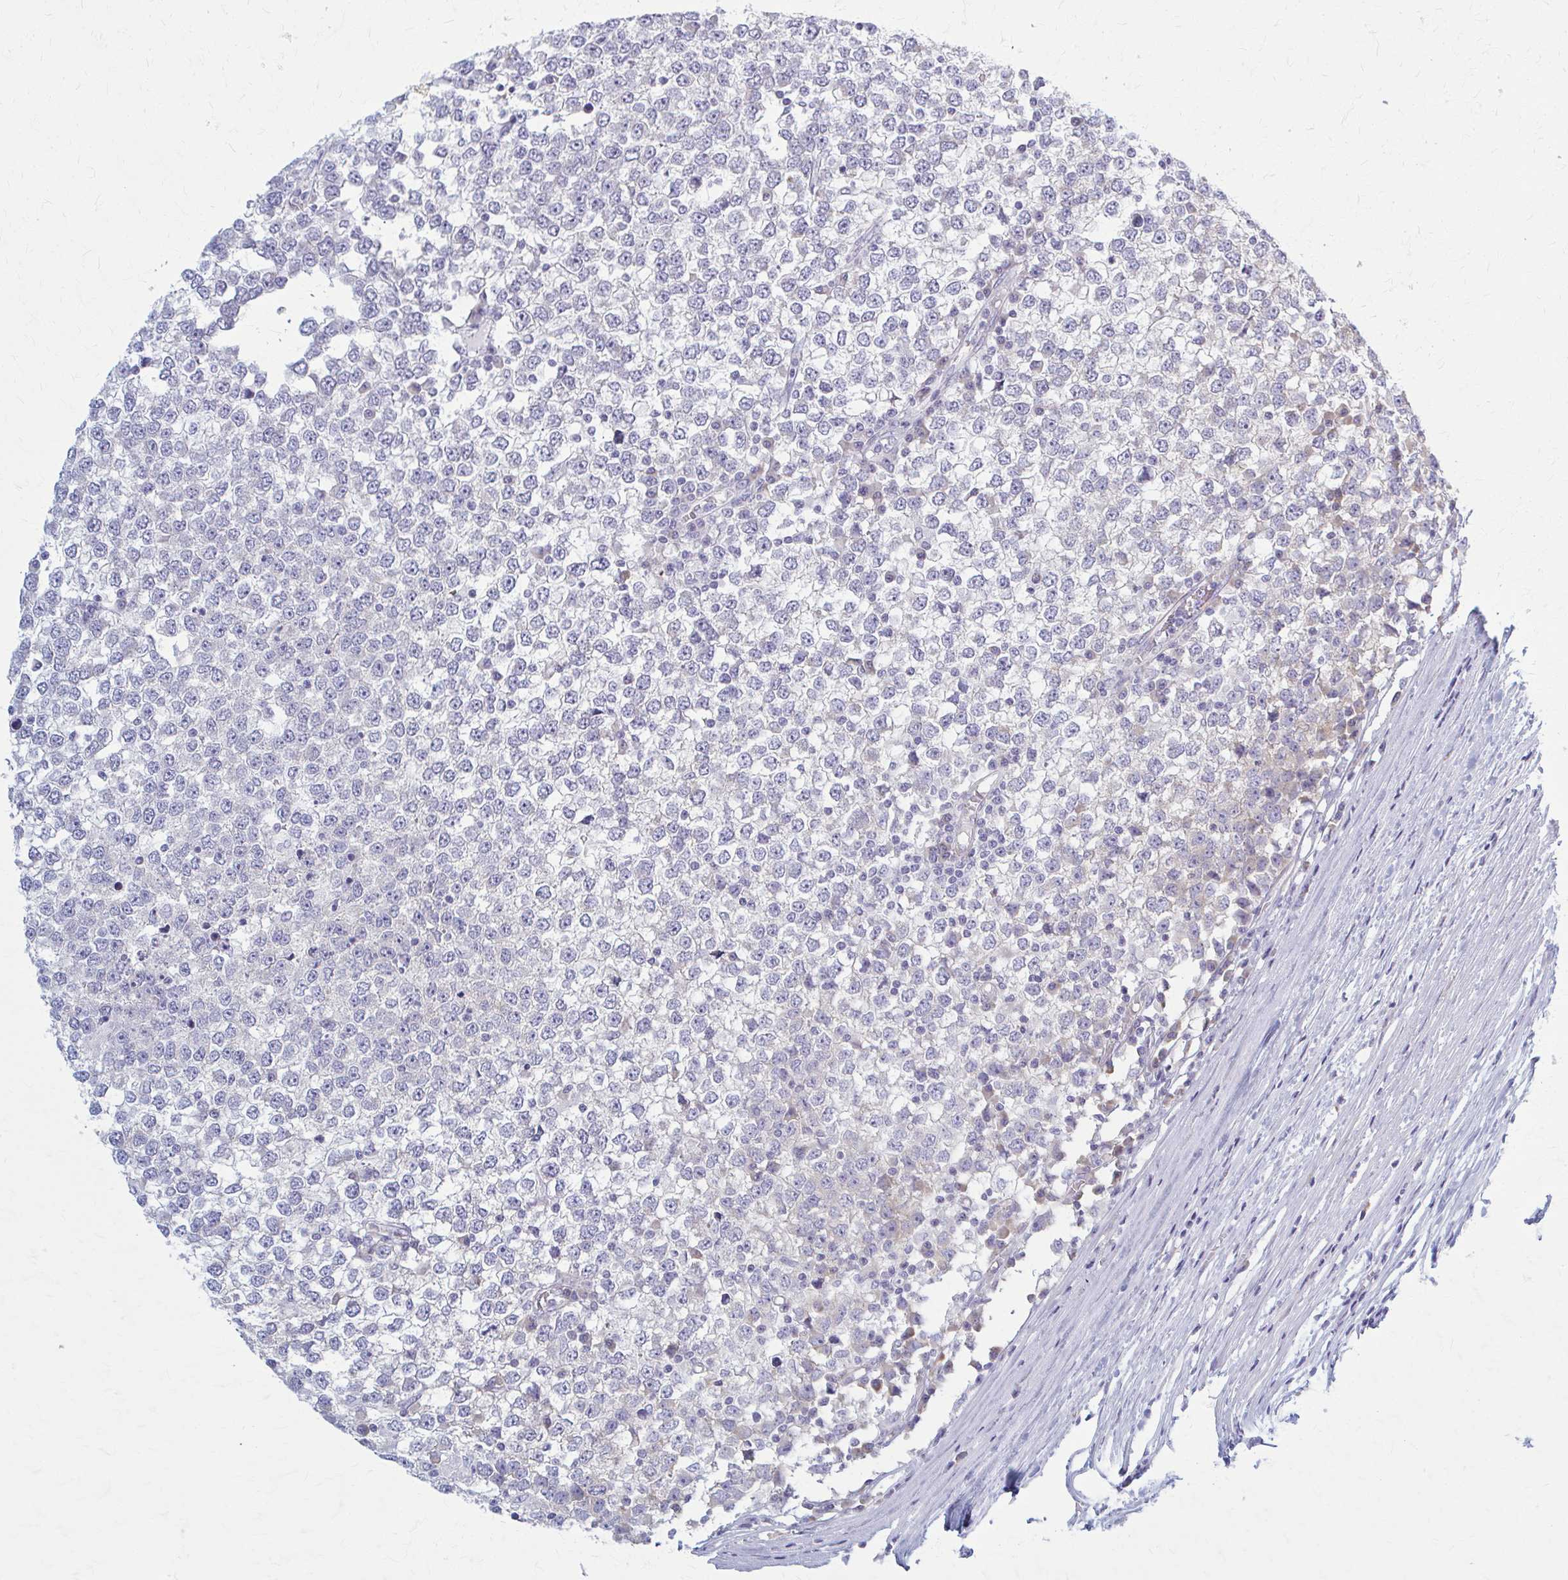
{"staining": {"intensity": "negative", "quantity": "none", "location": "none"}, "tissue": "testis cancer", "cell_type": "Tumor cells", "image_type": "cancer", "snomed": [{"axis": "morphology", "description": "Seminoma, NOS"}, {"axis": "topography", "description": "Testis"}], "caption": "An immunohistochemistry photomicrograph of testis cancer (seminoma) is shown. There is no staining in tumor cells of testis cancer (seminoma).", "gene": "PRKRA", "patient": {"sex": "male", "age": 65}}